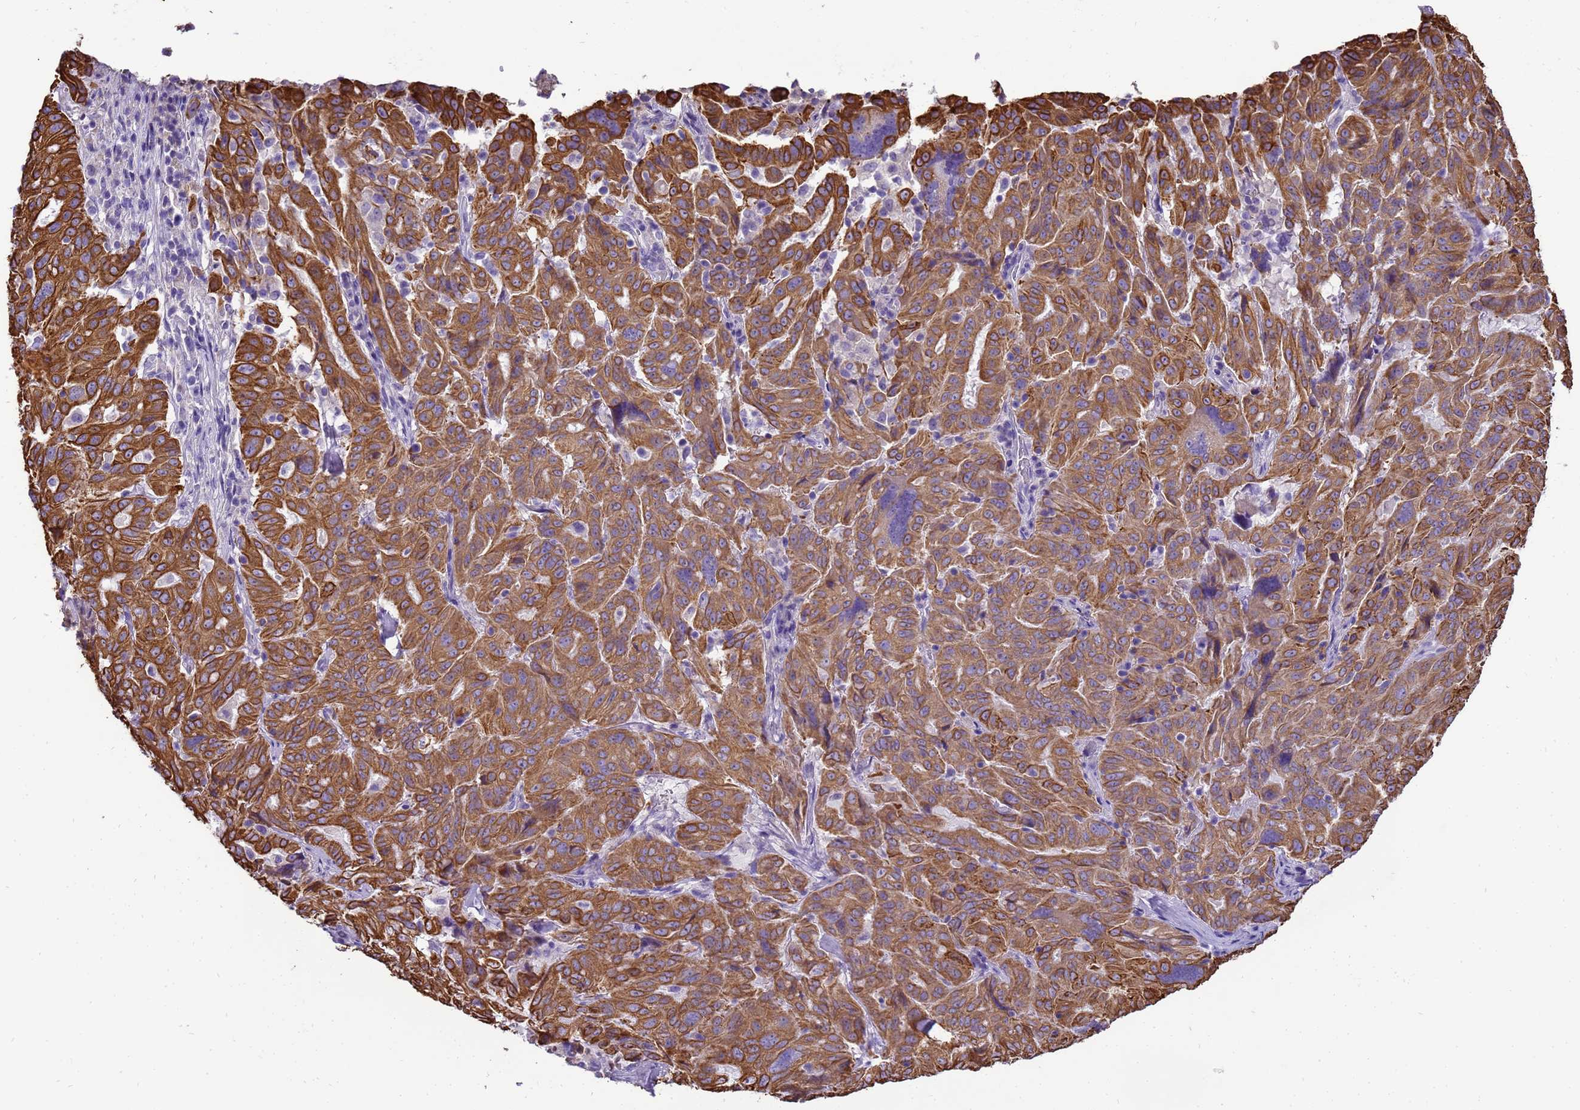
{"staining": {"intensity": "moderate", "quantity": ">75%", "location": "cytoplasmic/membranous"}, "tissue": "pancreatic cancer", "cell_type": "Tumor cells", "image_type": "cancer", "snomed": [{"axis": "morphology", "description": "Adenocarcinoma, NOS"}, {"axis": "topography", "description": "Pancreas"}], "caption": "The immunohistochemical stain highlights moderate cytoplasmic/membranous positivity in tumor cells of pancreatic cancer tissue.", "gene": "PIEZO2", "patient": {"sex": "male", "age": 63}}